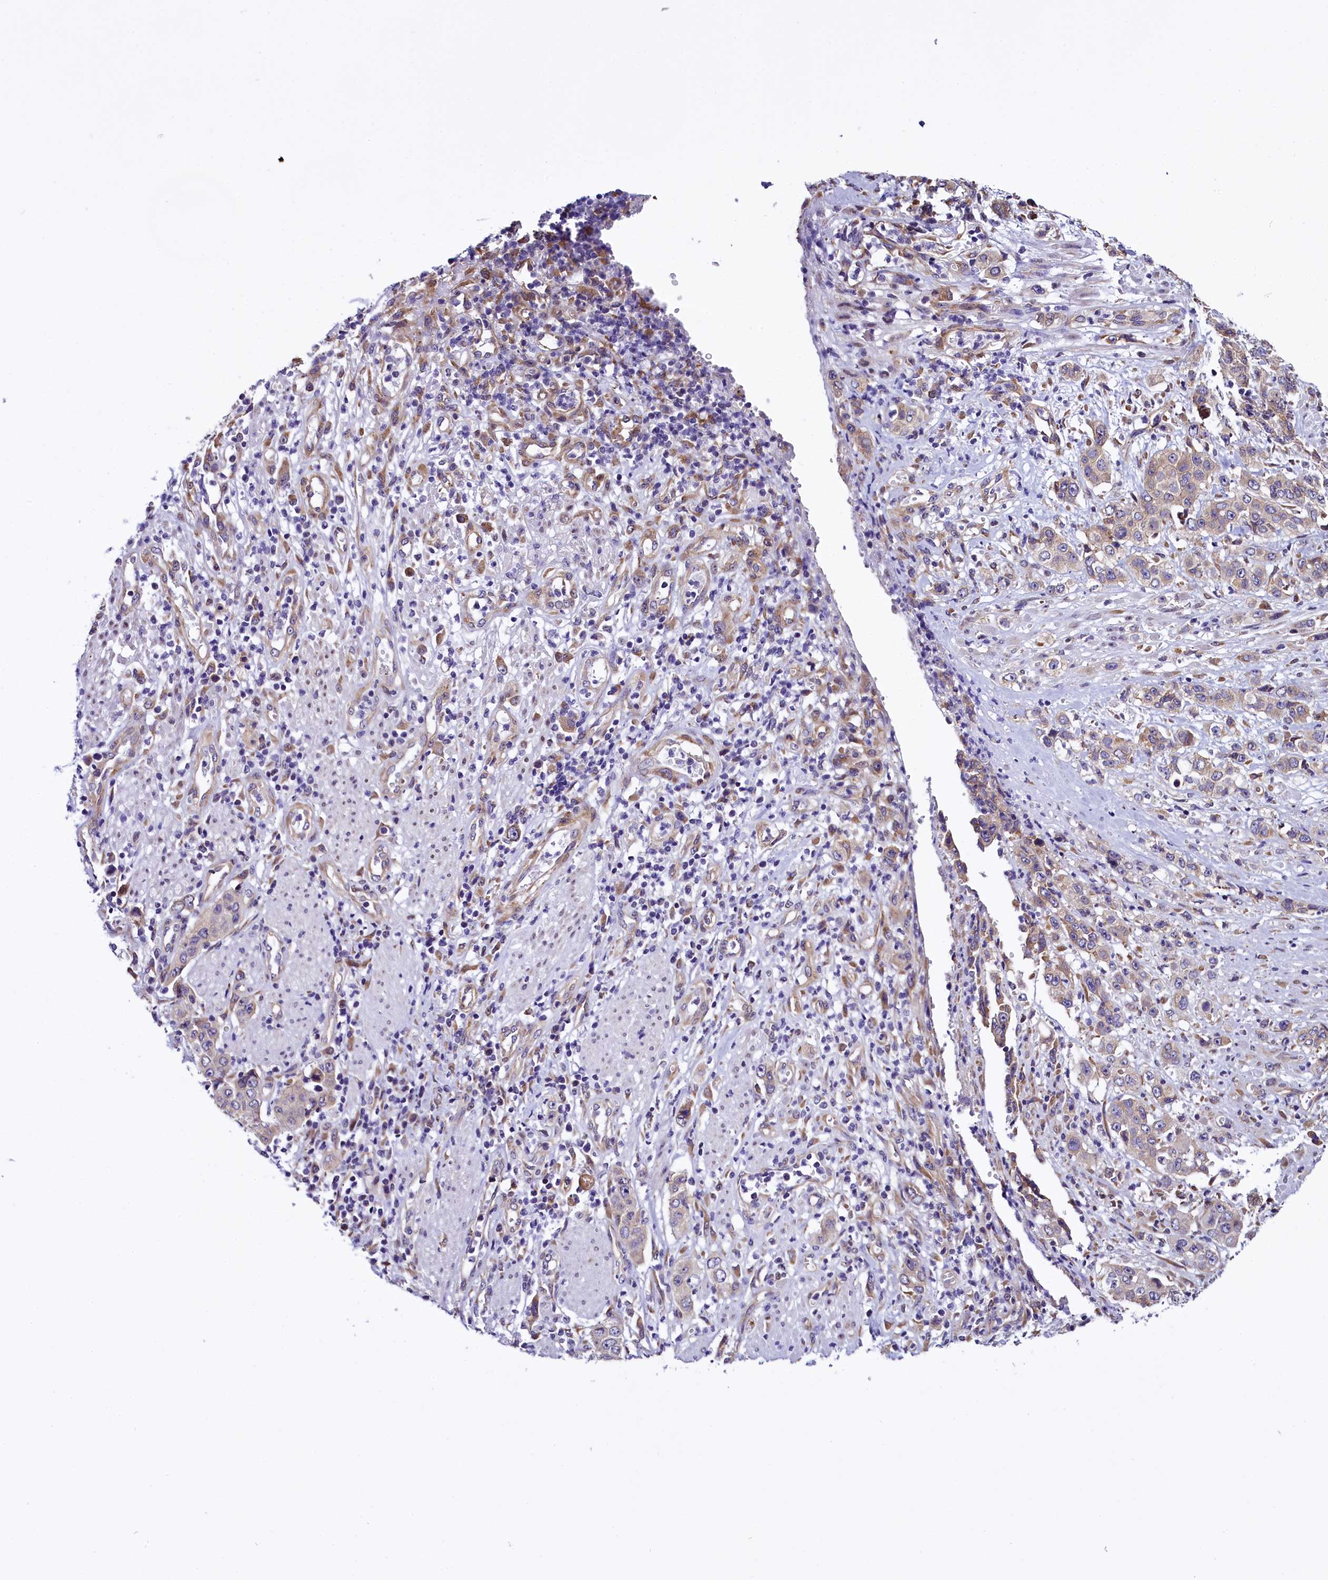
{"staining": {"intensity": "weak", "quantity": "<25%", "location": "cytoplasmic/membranous"}, "tissue": "stomach cancer", "cell_type": "Tumor cells", "image_type": "cancer", "snomed": [{"axis": "morphology", "description": "Adenocarcinoma, NOS"}, {"axis": "topography", "description": "Stomach, upper"}], "caption": "The histopathology image reveals no staining of tumor cells in stomach cancer.", "gene": "UACA", "patient": {"sex": "male", "age": 62}}